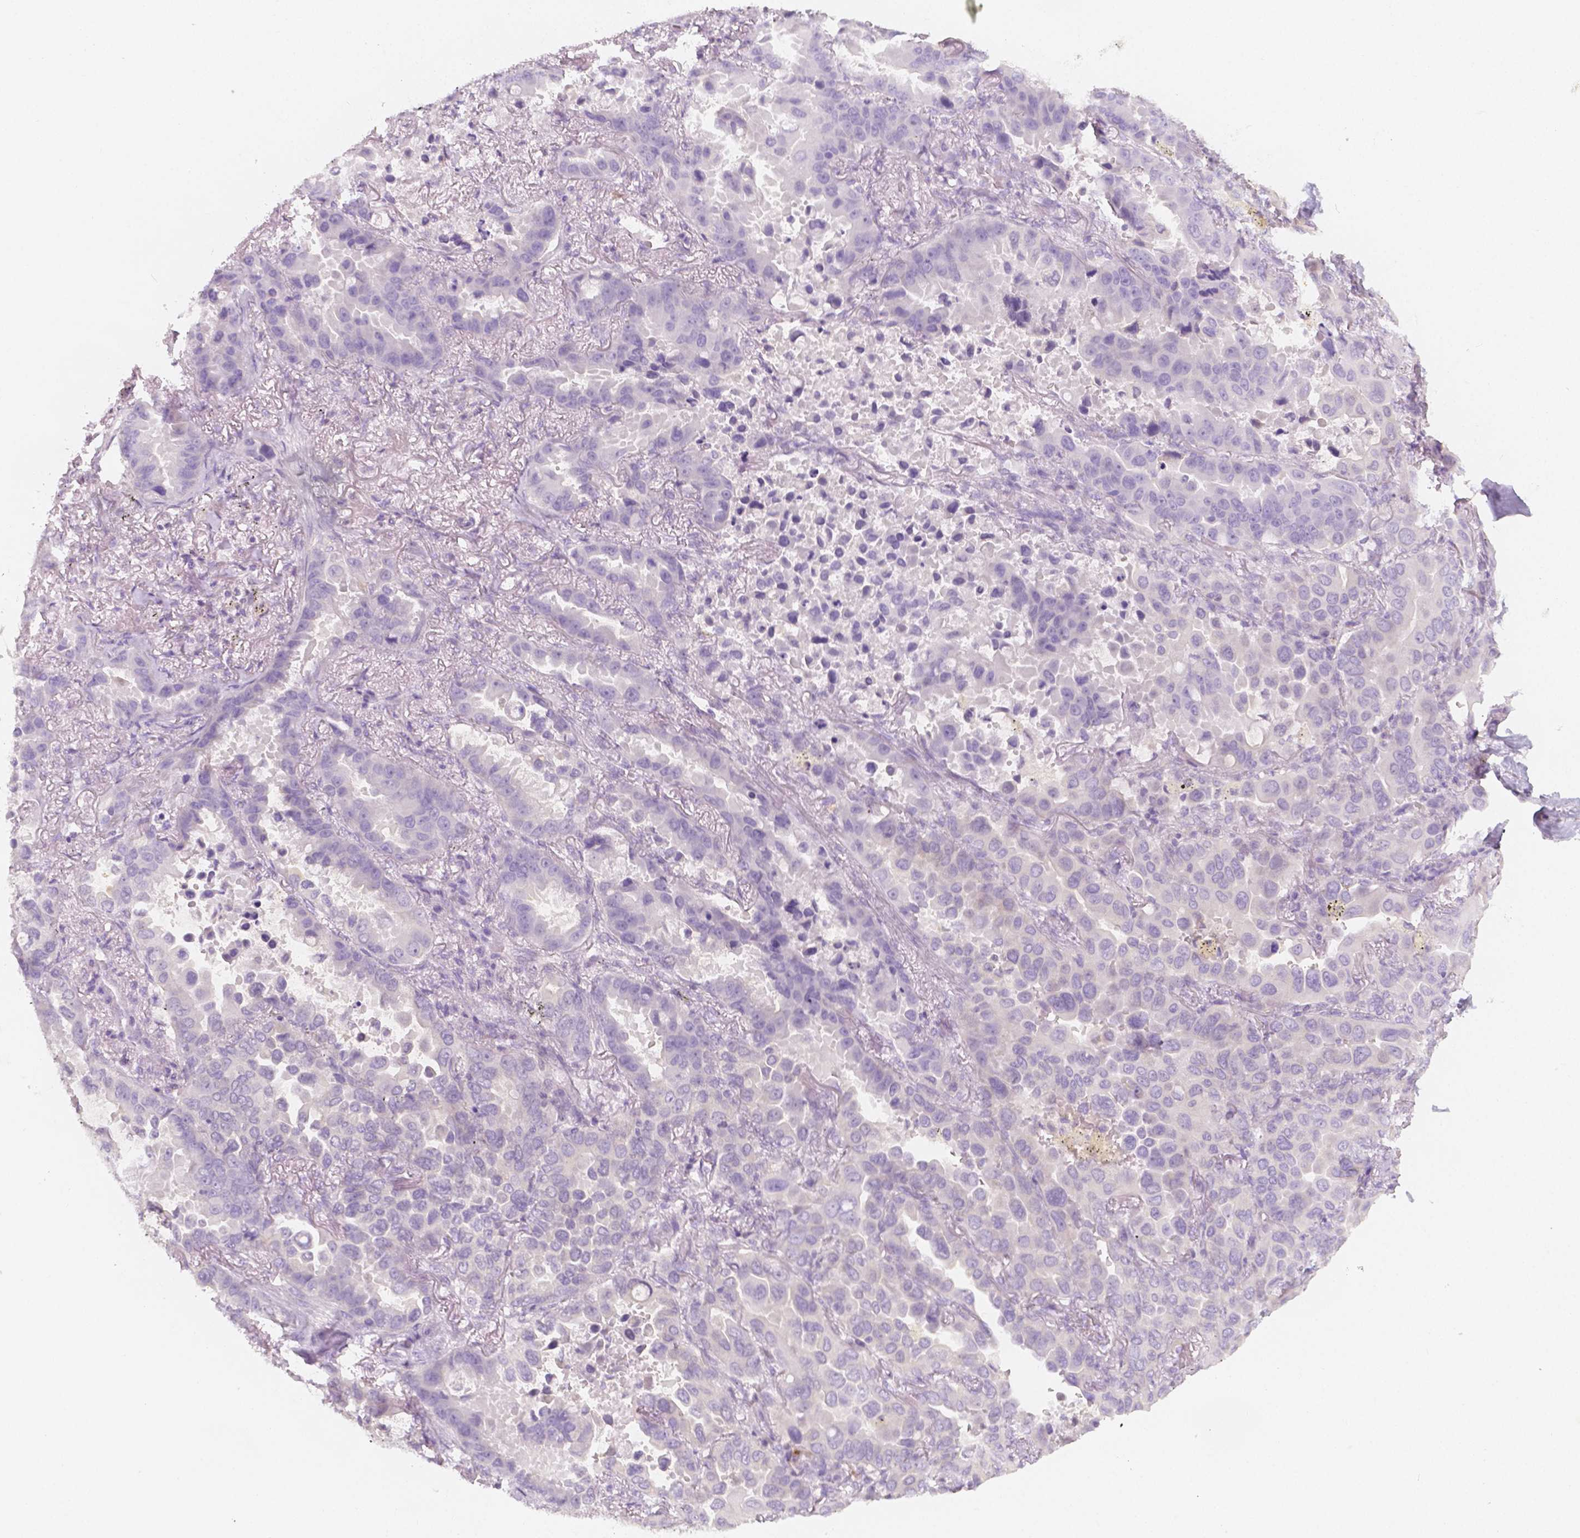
{"staining": {"intensity": "negative", "quantity": "none", "location": "none"}, "tissue": "lung cancer", "cell_type": "Tumor cells", "image_type": "cancer", "snomed": [{"axis": "morphology", "description": "Adenocarcinoma, NOS"}, {"axis": "topography", "description": "Lung"}], "caption": "IHC of lung adenocarcinoma shows no expression in tumor cells.", "gene": "BATF", "patient": {"sex": "male", "age": 64}}